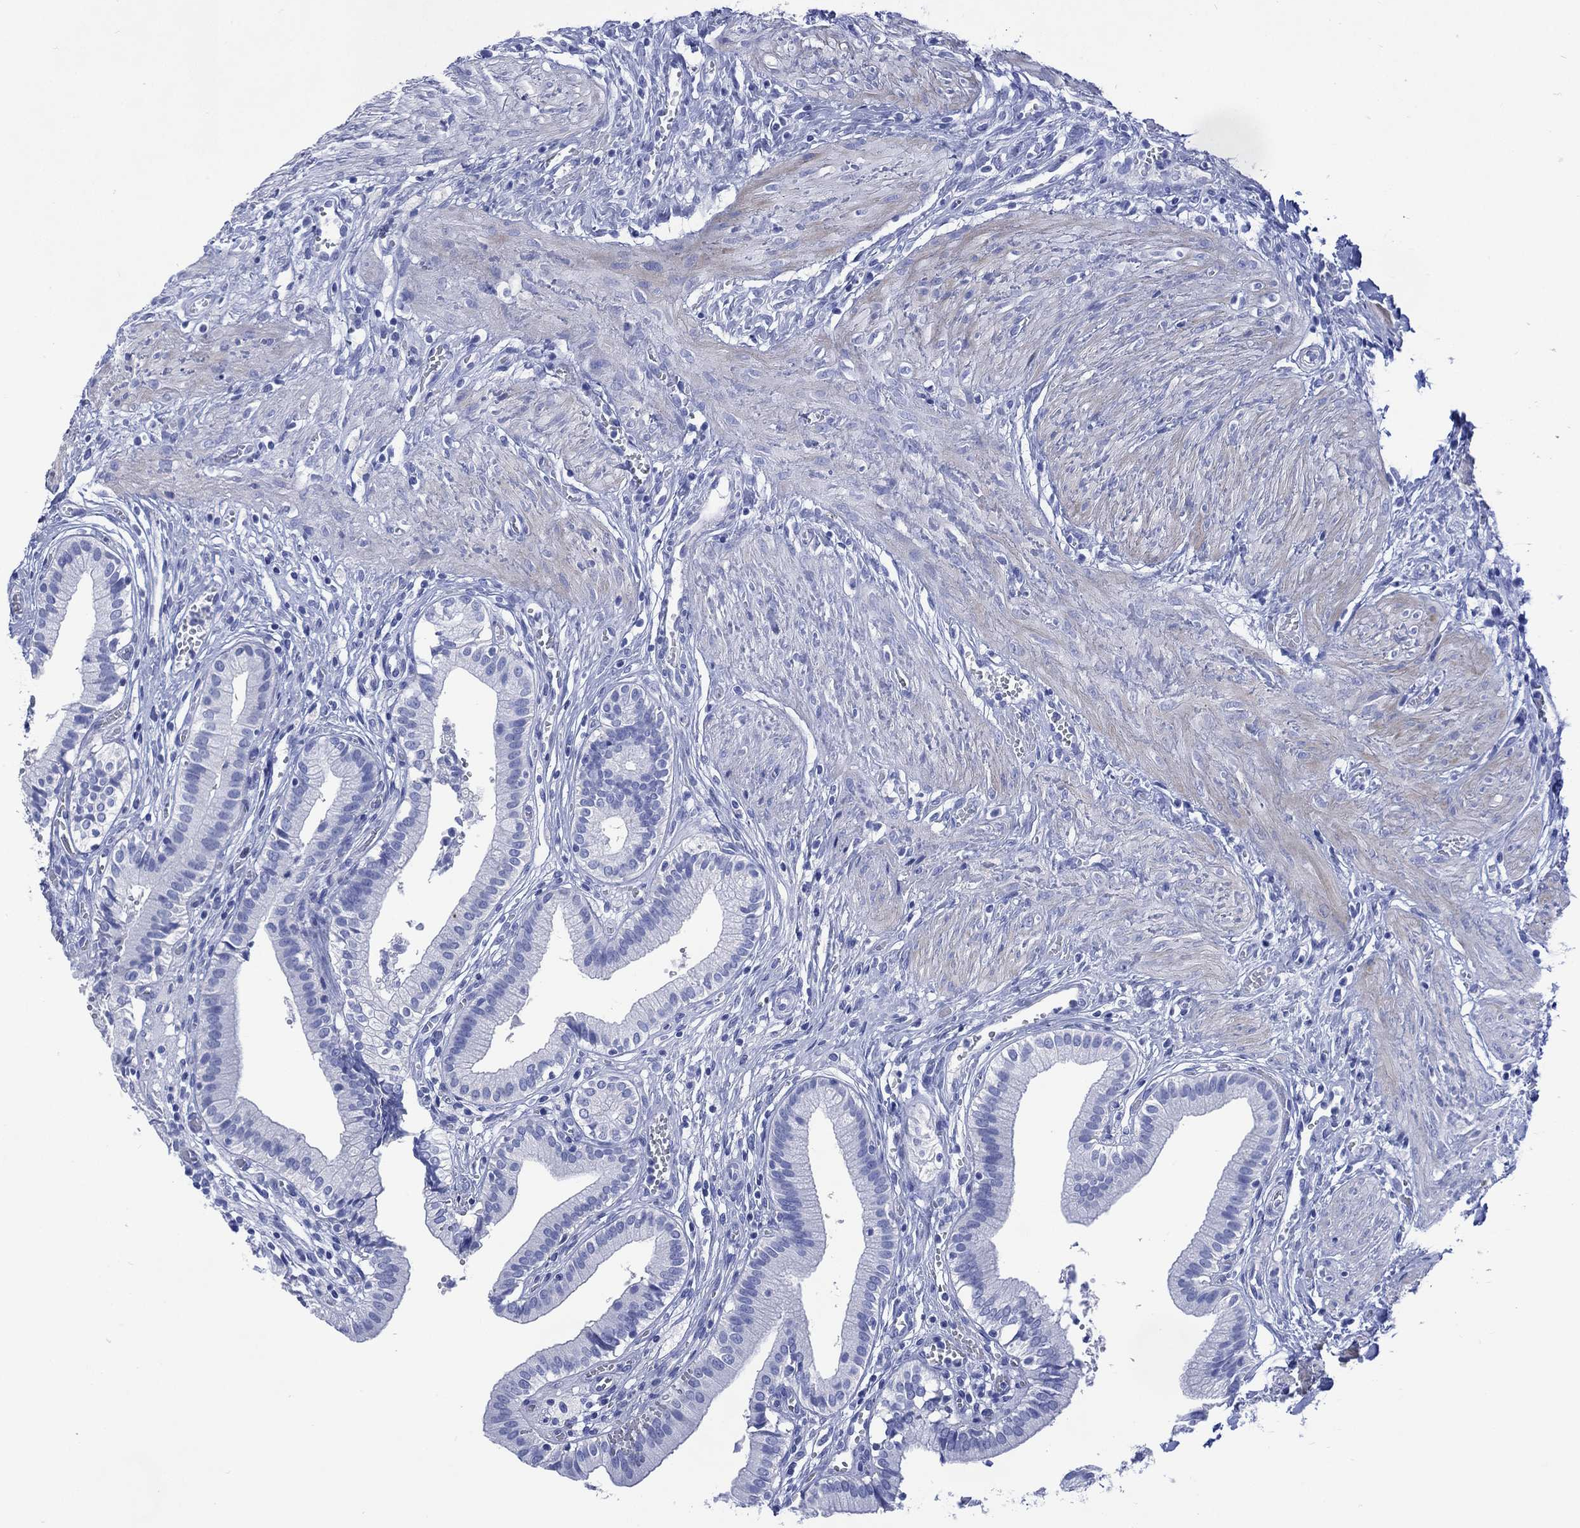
{"staining": {"intensity": "negative", "quantity": "none", "location": "none"}, "tissue": "gallbladder", "cell_type": "Glandular cells", "image_type": "normal", "snomed": [{"axis": "morphology", "description": "Normal tissue, NOS"}, {"axis": "topography", "description": "Gallbladder"}], "caption": "This is an immunohistochemistry image of normal gallbladder. There is no positivity in glandular cells.", "gene": "SHCBP1L", "patient": {"sex": "female", "age": 24}}